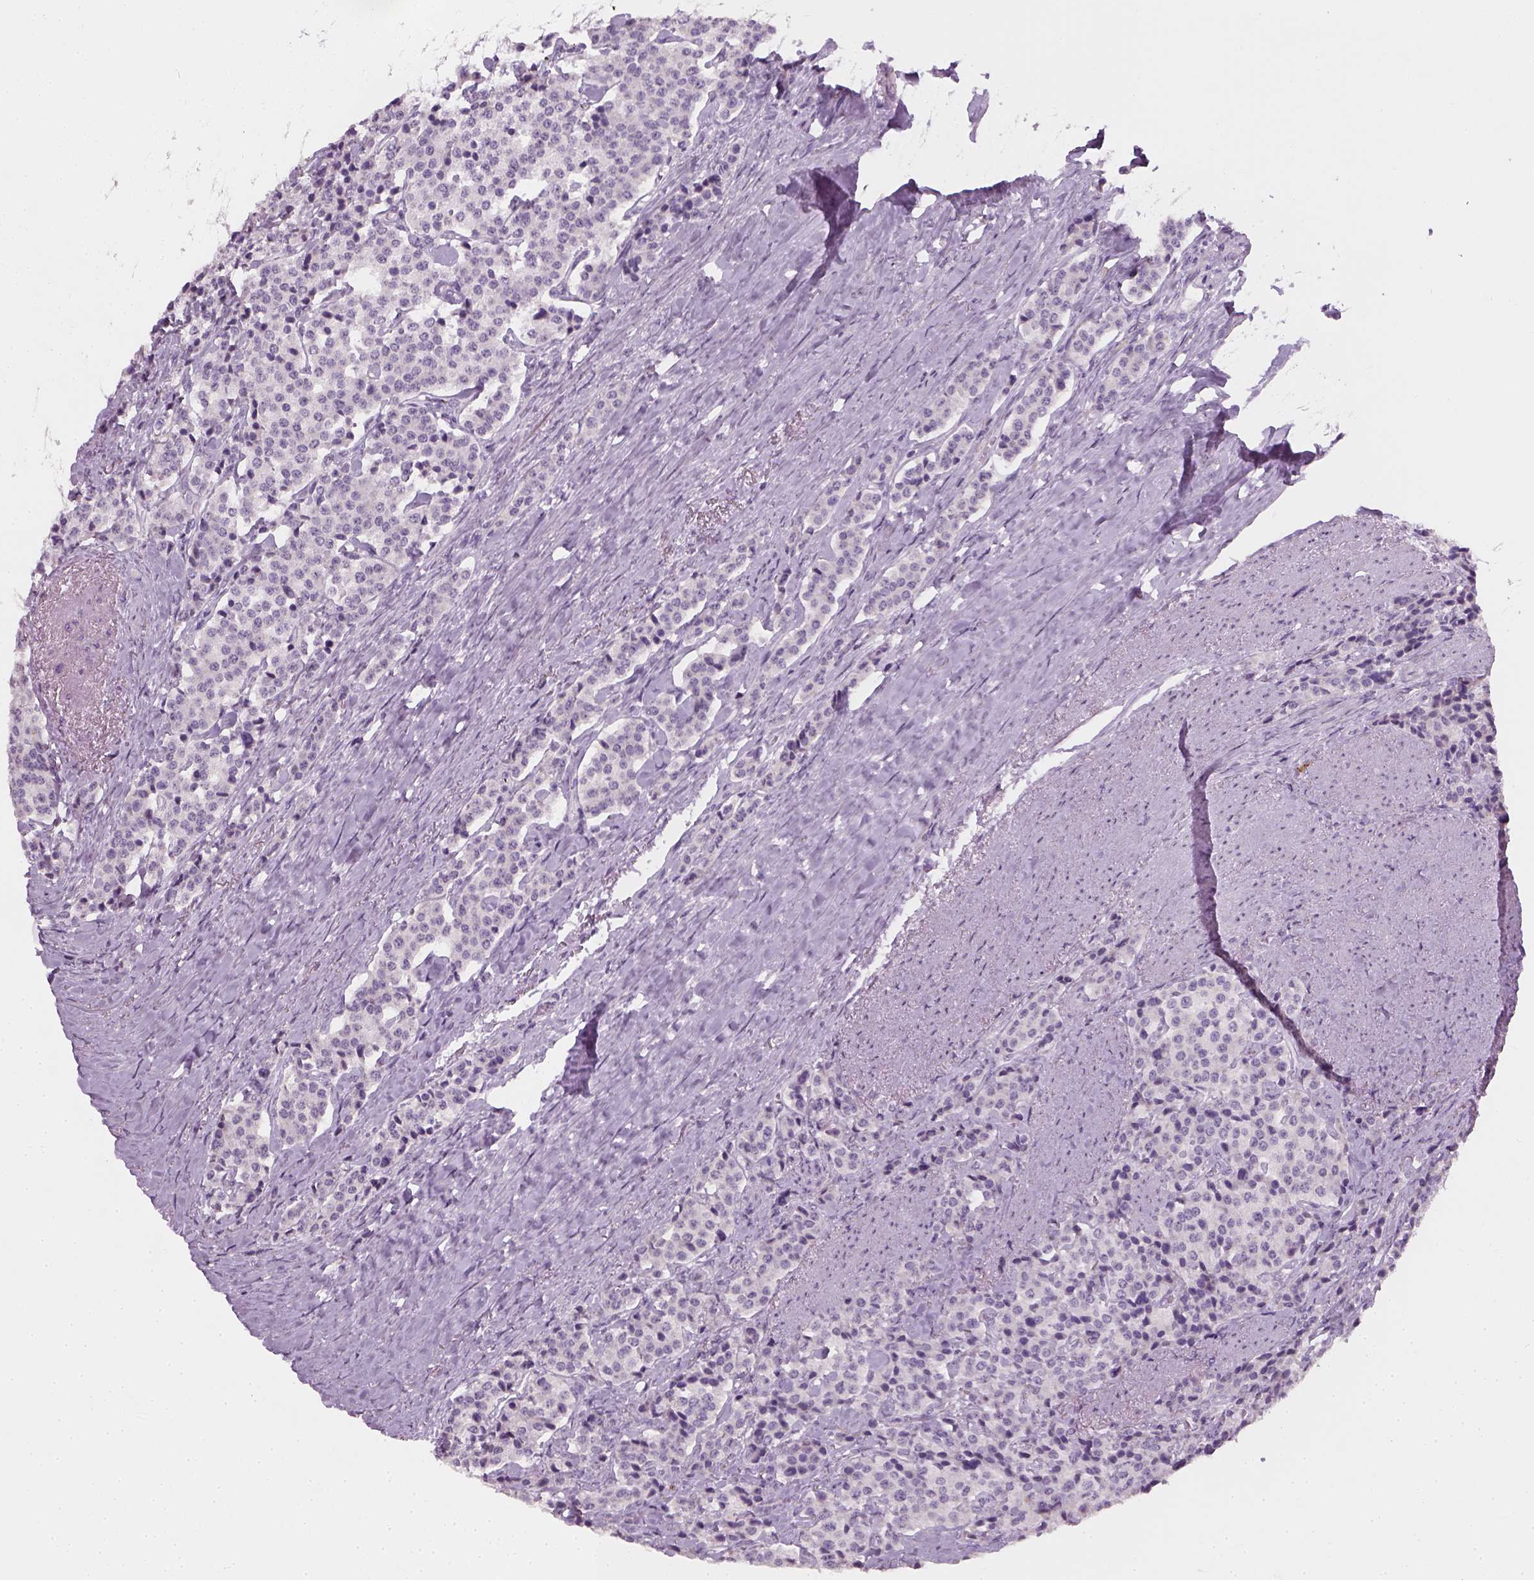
{"staining": {"intensity": "negative", "quantity": "none", "location": "none"}, "tissue": "carcinoid", "cell_type": "Tumor cells", "image_type": "cancer", "snomed": [{"axis": "morphology", "description": "Carcinoid, malignant, NOS"}, {"axis": "topography", "description": "Small intestine"}], "caption": "High power microscopy histopathology image of an IHC histopathology image of carcinoid (malignant), revealing no significant expression in tumor cells.", "gene": "TH", "patient": {"sex": "female", "age": 58}}